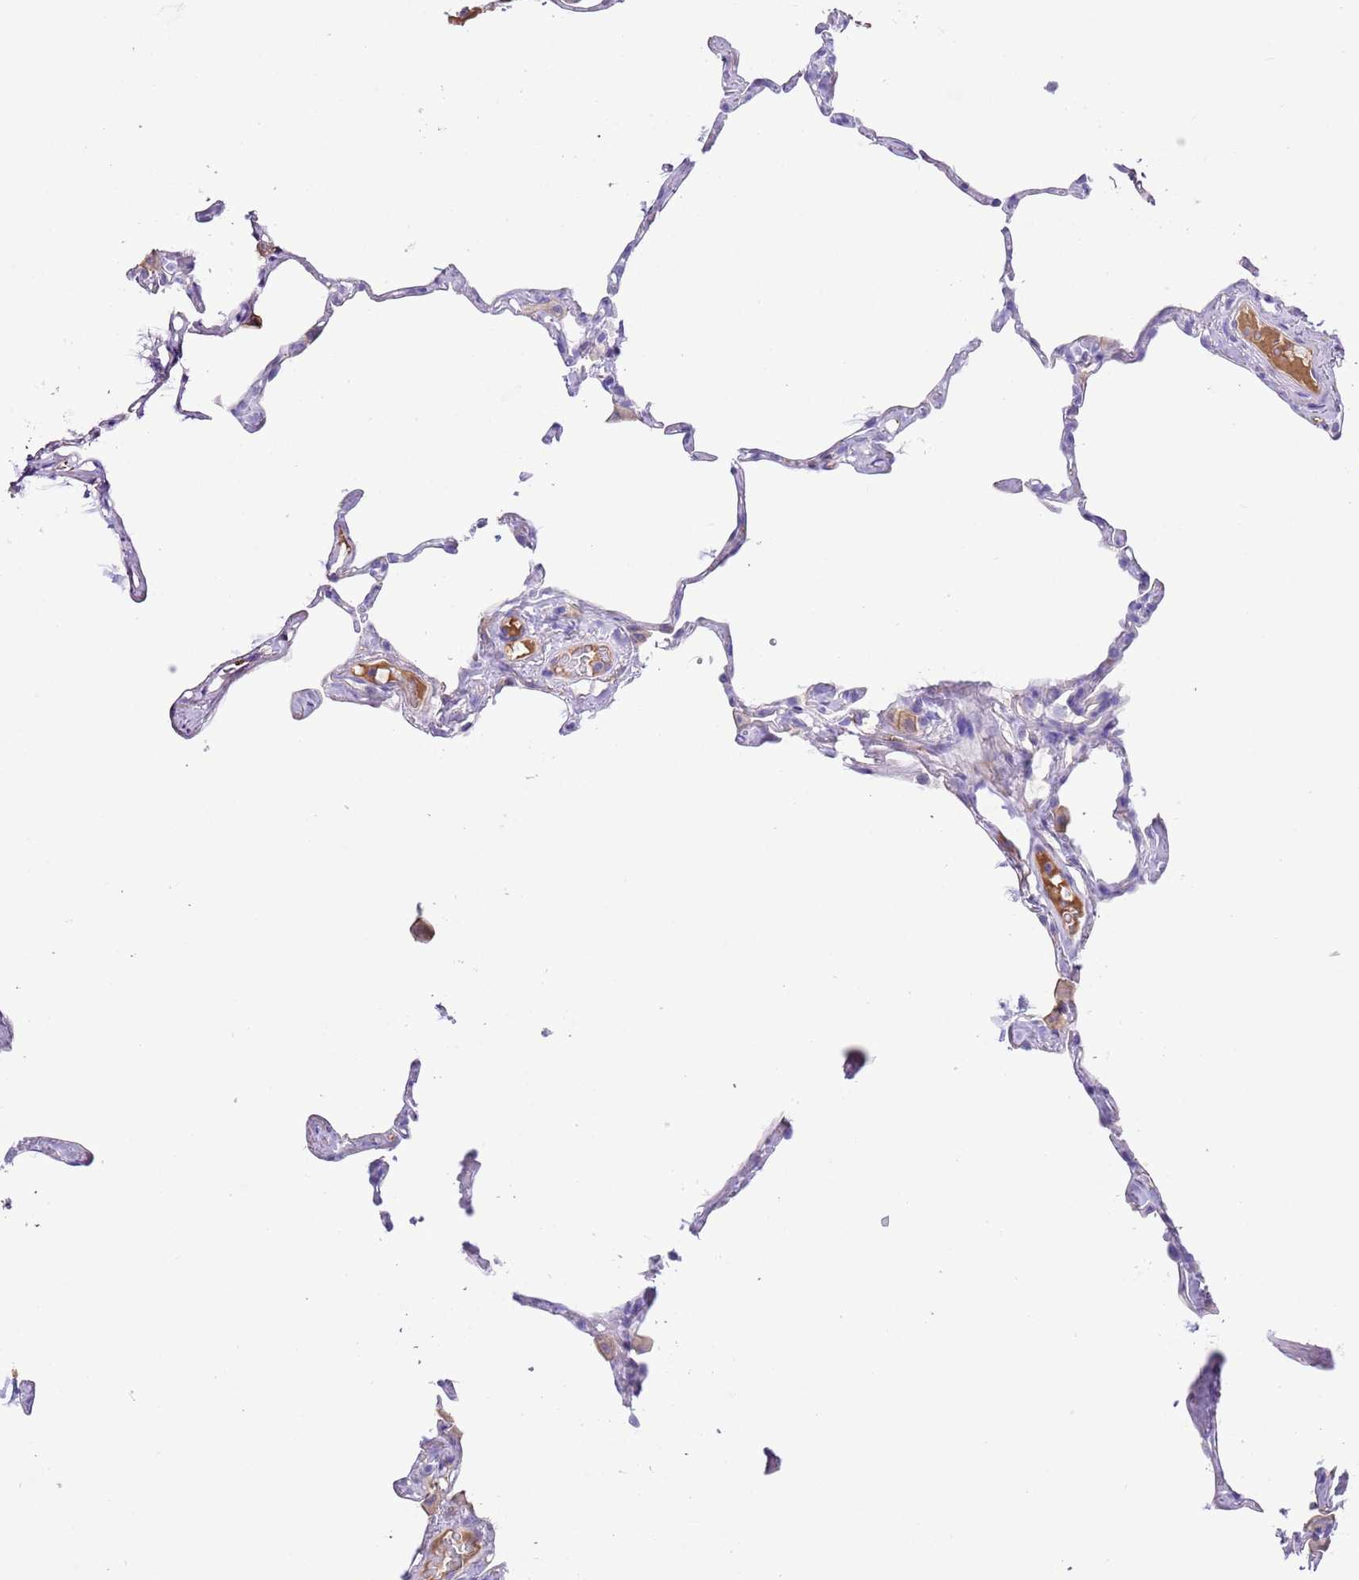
{"staining": {"intensity": "negative", "quantity": "none", "location": "none"}, "tissue": "lung", "cell_type": "Alveolar cells", "image_type": "normal", "snomed": [{"axis": "morphology", "description": "Normal tissue, NOS"}, {"axis": "topography", "description": "Lung"}], "caption": "Immunohistochemistry photomicrograph of normal human lung stained for a protein (brown), which displays no expression in alveolar cells. Nuclei are stained in blue.", "gene": "IGF1", "patient": {"sex": "male", "age": 65}}